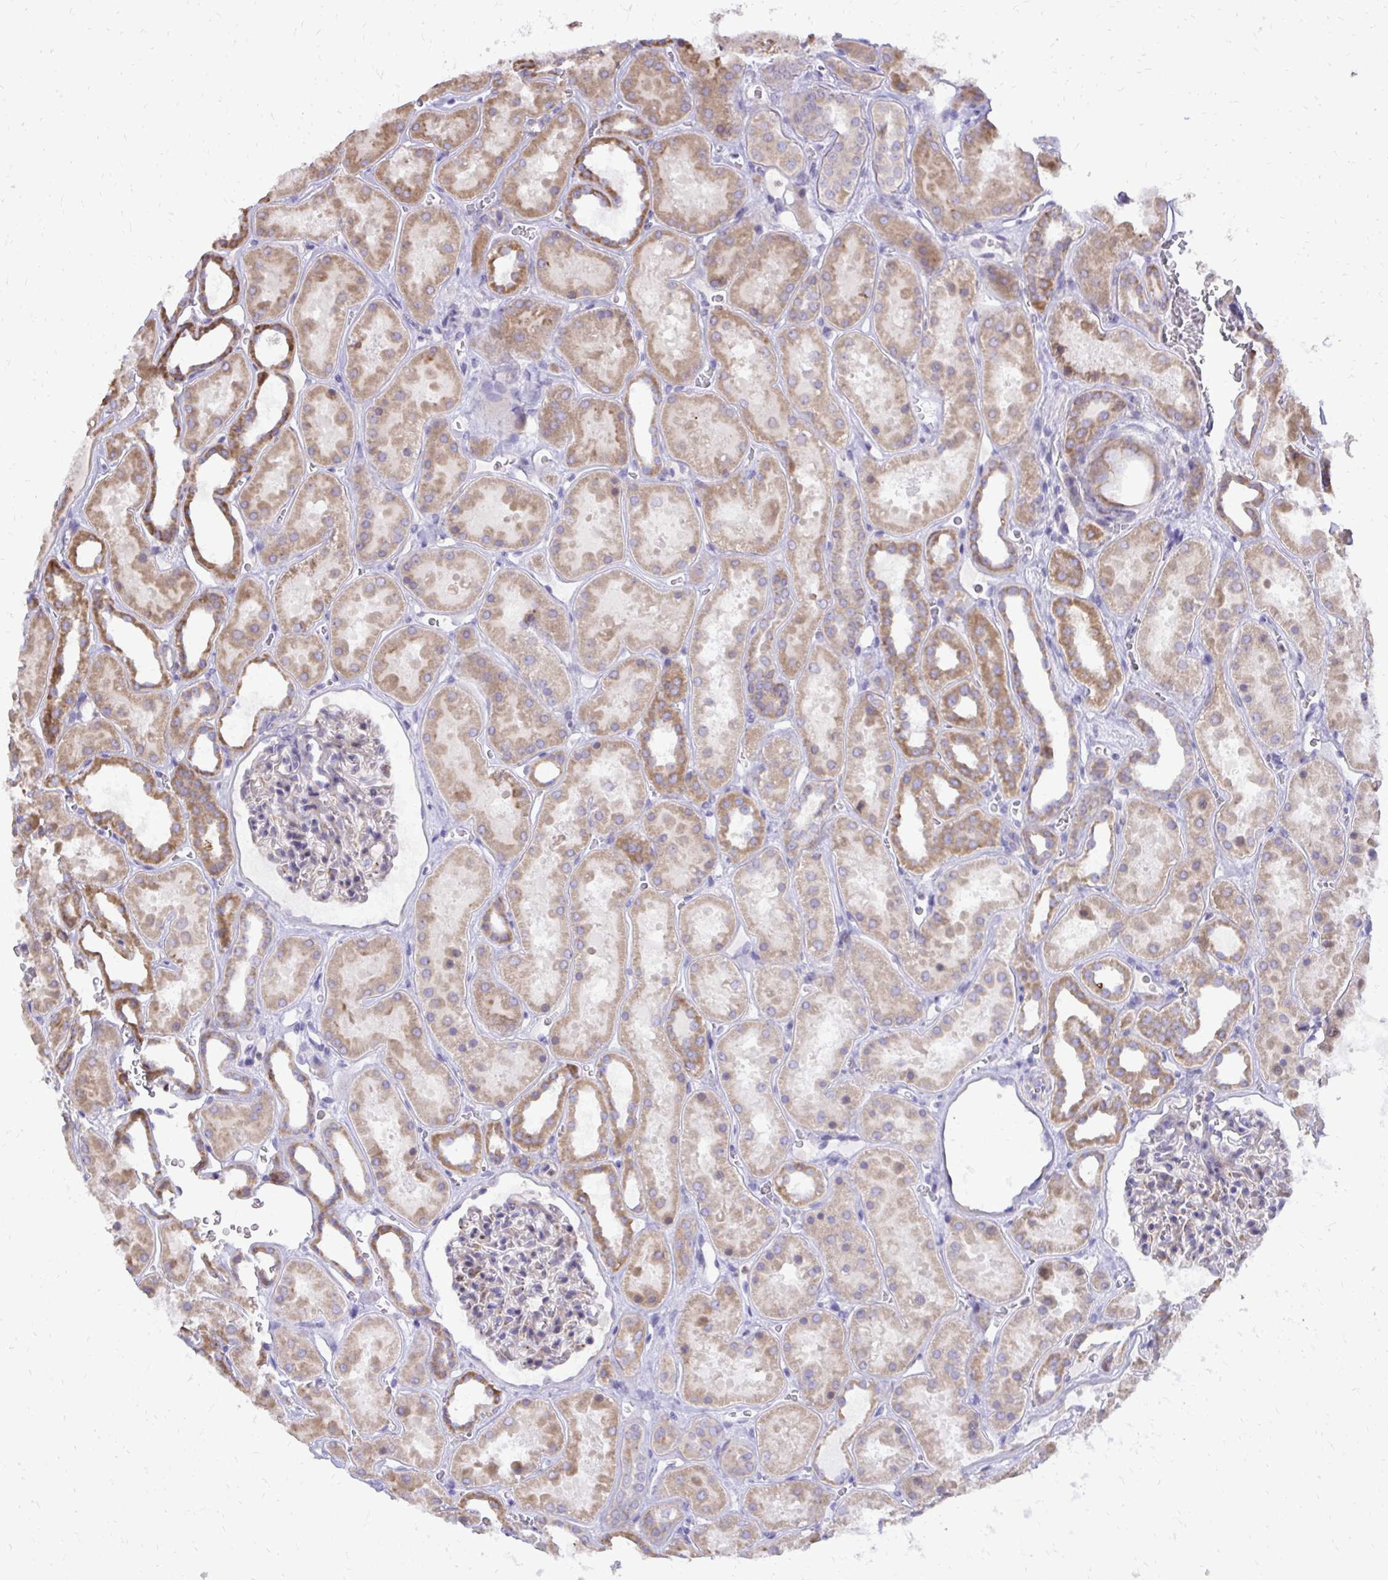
{"staining": {"intensity": "weak", "quantity": "<25%", "location": "cytoplasmic/membranous"}, "tissue": "kidney", "cell_type": "Cells in glomeruli", "image_type": "normal", "snomed": [{"axis": "morphology", "description": "Normal tissue, NOS"}, {"axis": "topography", "description": "Kidney"}], "caption": "Cells in glomeruli are negative for brown protein staining in unremarkable kidney.", "gene": "ABCC3", "patient": {"sex": "female", "age": 41}}